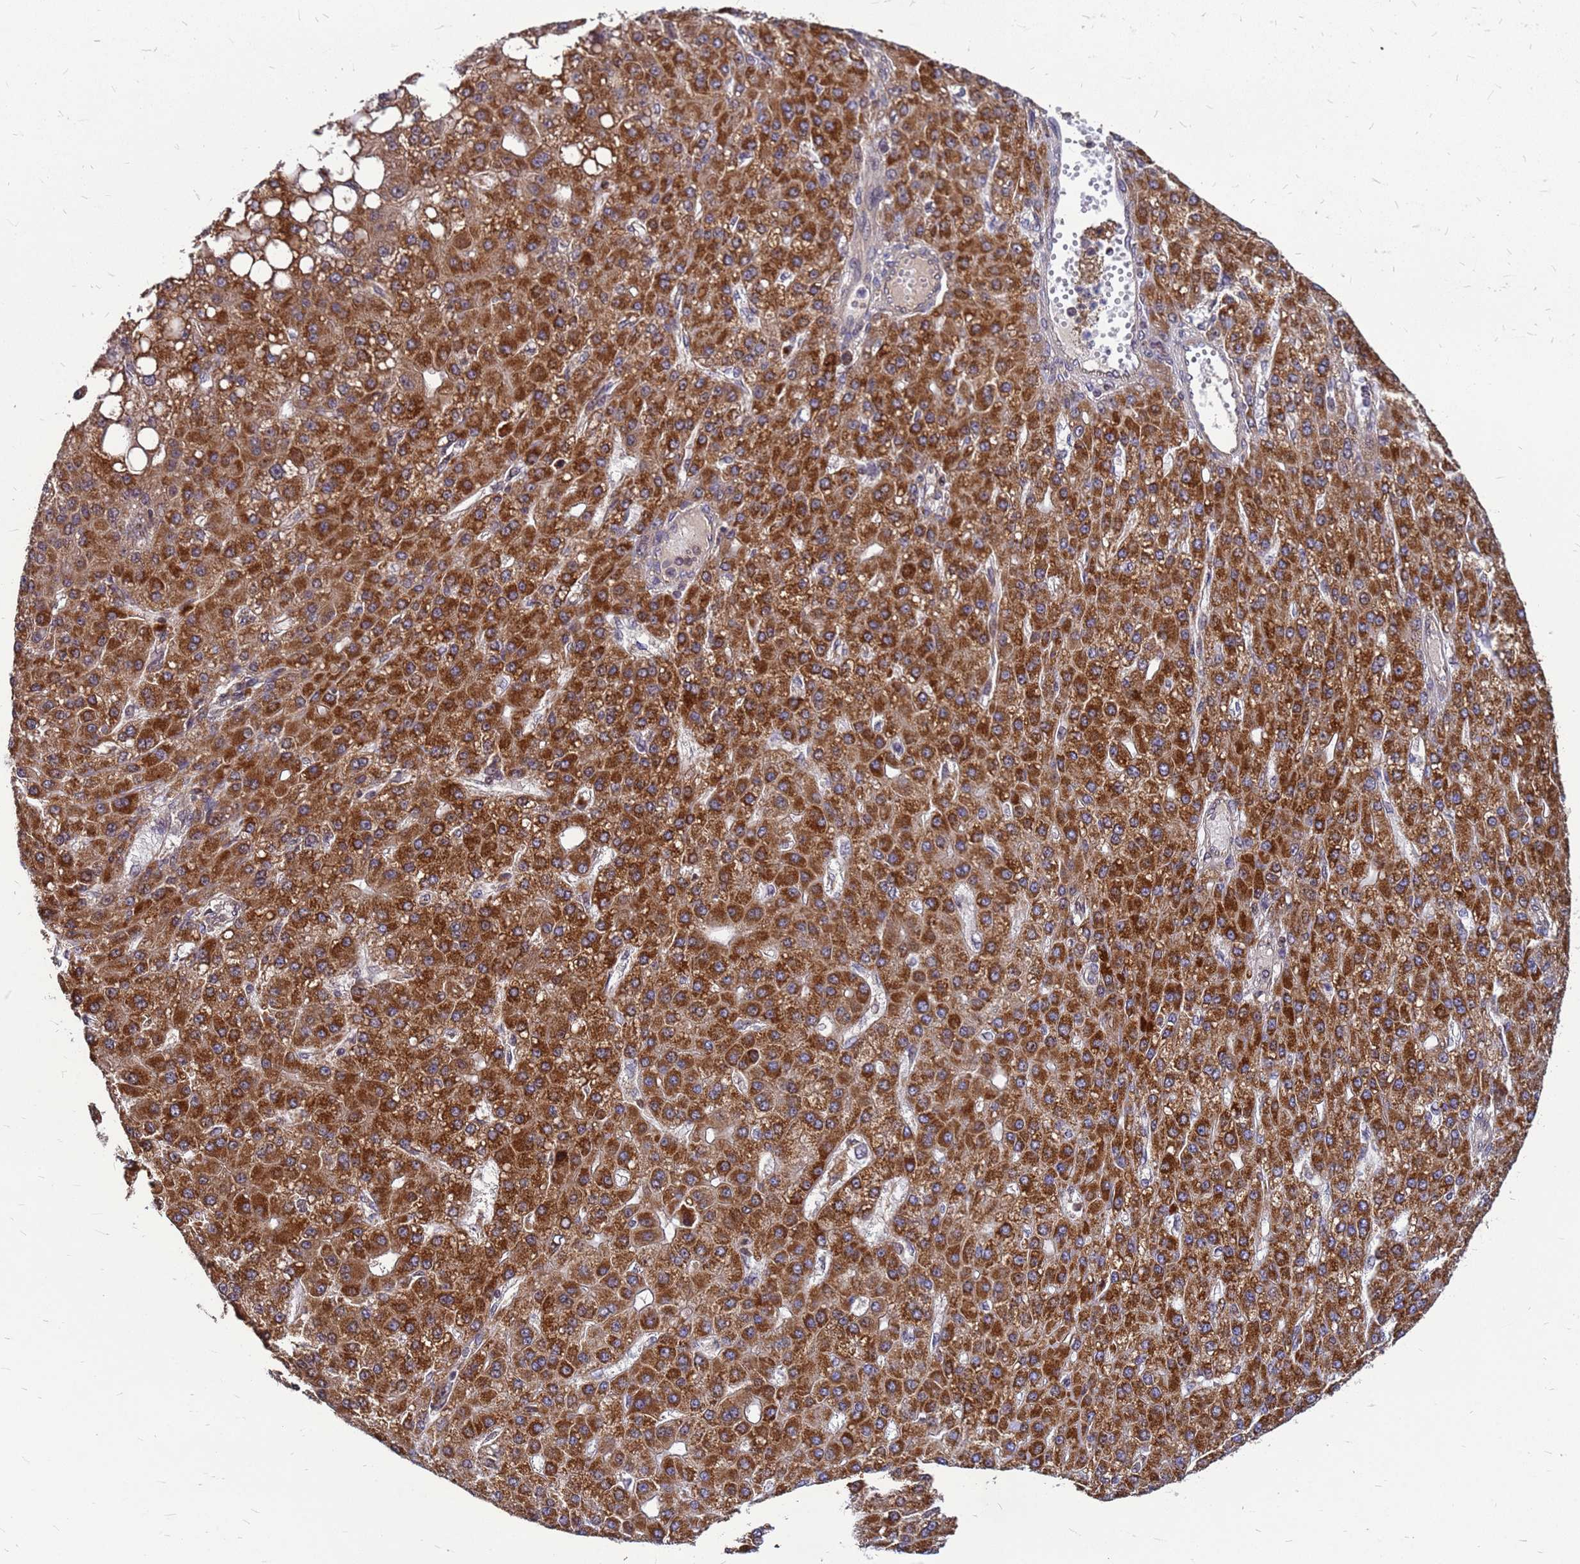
{"staining": {"intensity": "strong", "quantity": ">75%", "location": "cytoplasmic/membranous"}, "tissue": "liver cancer", "cell_type": "Tumor cells", "image_type": "cancer", "snomed": [{"axis": "morphology", "description": "Carcinoma, Hepatocellular, NOS"}, {"axis": "topography", "description": "Liver"}], "caption": "Immunohistochemistry image of liver cancer (hepatocellular carcinoma) stained for a protein (brown), which shows high levels of strong cytoplasmic/membranous staining in about >75% of tumor cells.", "gene": "CMC4", "patient": {"sex": "male", "age": 67}}